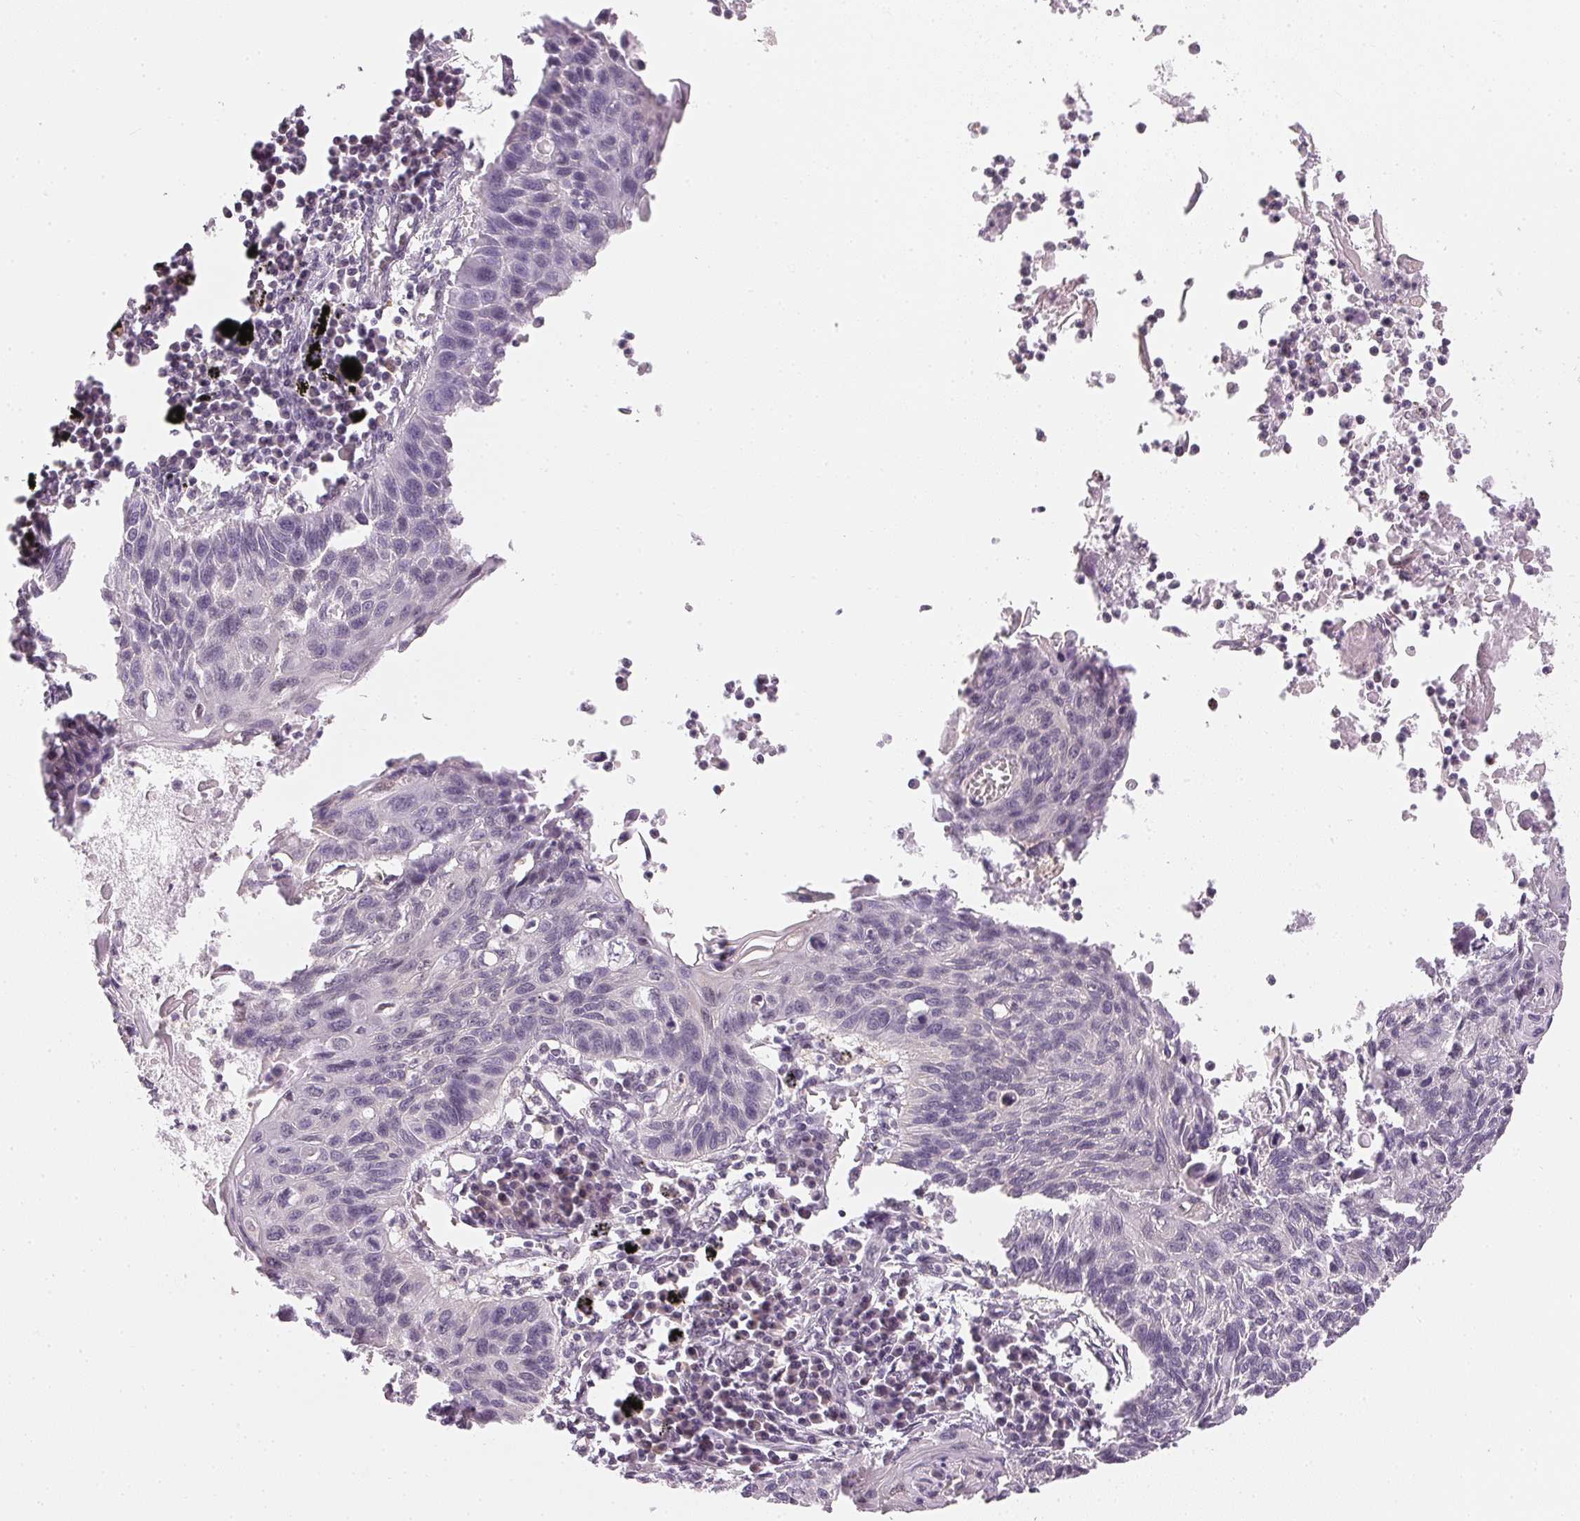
{"staining": {"intensity": "negative", "quantity": "none", "location": "none"}, "tissue": "lung cancer", "cell_type": "Tumor cells", "image_type": "cancer", "snomed": [{"axis": "morphology", "description": "Squamous cell carcinoma, NOS"}, {"axis": "topography", "description": "Lung"}], "caption": "Tumor cells are negative for protein expression in human squamous cell carcinoma (lung).", "gene": "KPRP", "patient": {"sex": "male", "age": 78}}